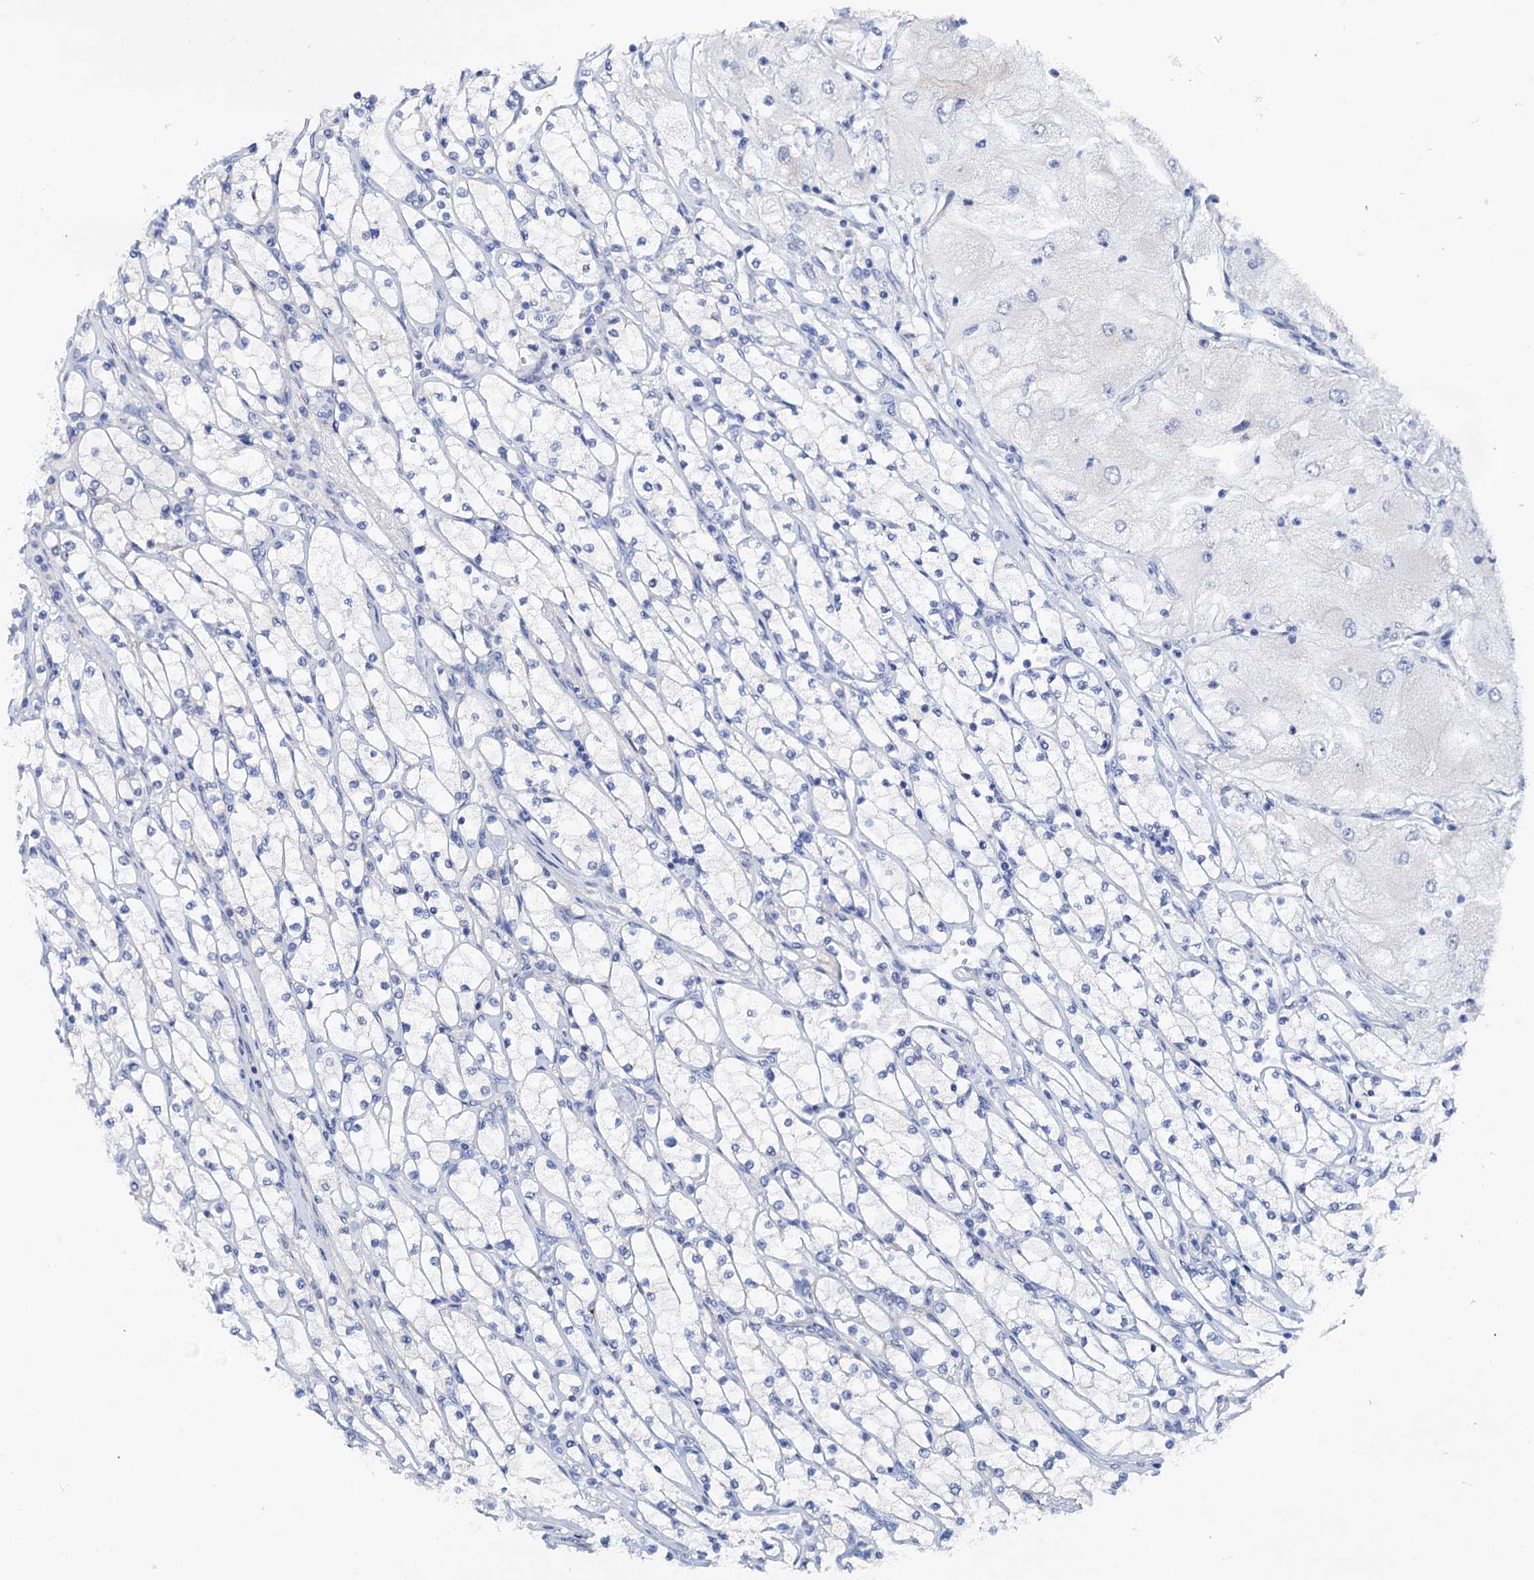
{"staining": {"intensity": "negative", "quantity": "none", "location": "none"}, "tissue": "renal cancer", "cell_type": "Tumor cells", "image_type": "cancer", "snomed": [{"axis": "morphology", "description": "Adenocarcinoma, NOS"}, {"axis": "topography", "description": "Kidney"}], "caption": "Human renal adenocarcinoma stained for a protein using IHC reveals no positivity in tumor cells.", "gene": "SHROOM1", "patient": {"sex": "male", "age": 80}}